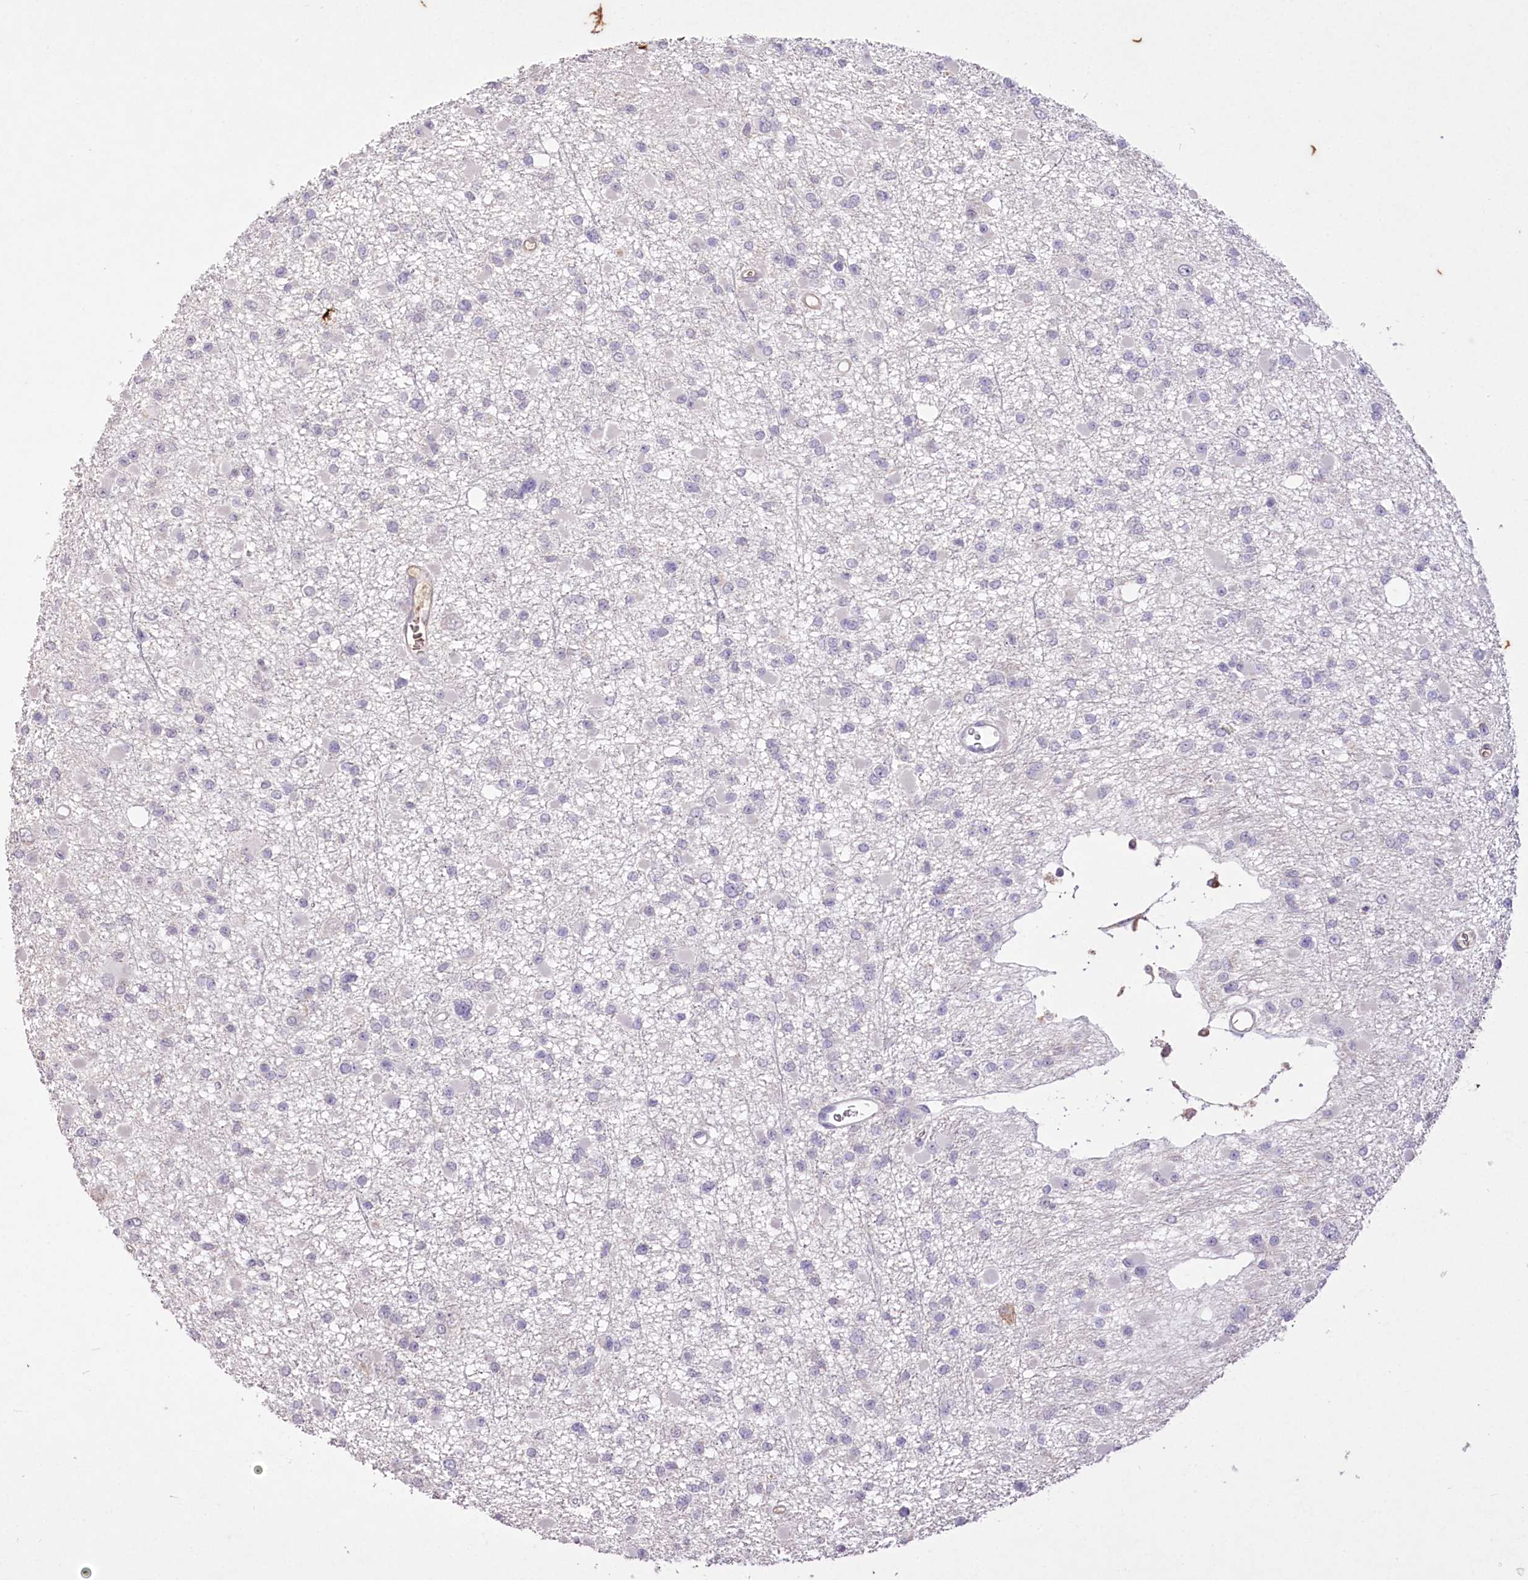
{"staining": {"intensity": "negative", "quantity": "none", "location": "none"}, "tissue": "glioma", "cell_type": "Tumor cells", "image_type": "cancer", "snomed": [{"axis": "morphology", "description": "Glioma, malignant, Low grade"}, {"axis": "topography", "description": "Brain"}], "caption": "Human malignant glioma (low-grade) stained for a protein using immunohistochemistry (IHC) exhibits no expression in tumor cells.", "gene": "ENPP1", "patient": {"sex": "female", "age": 22}}